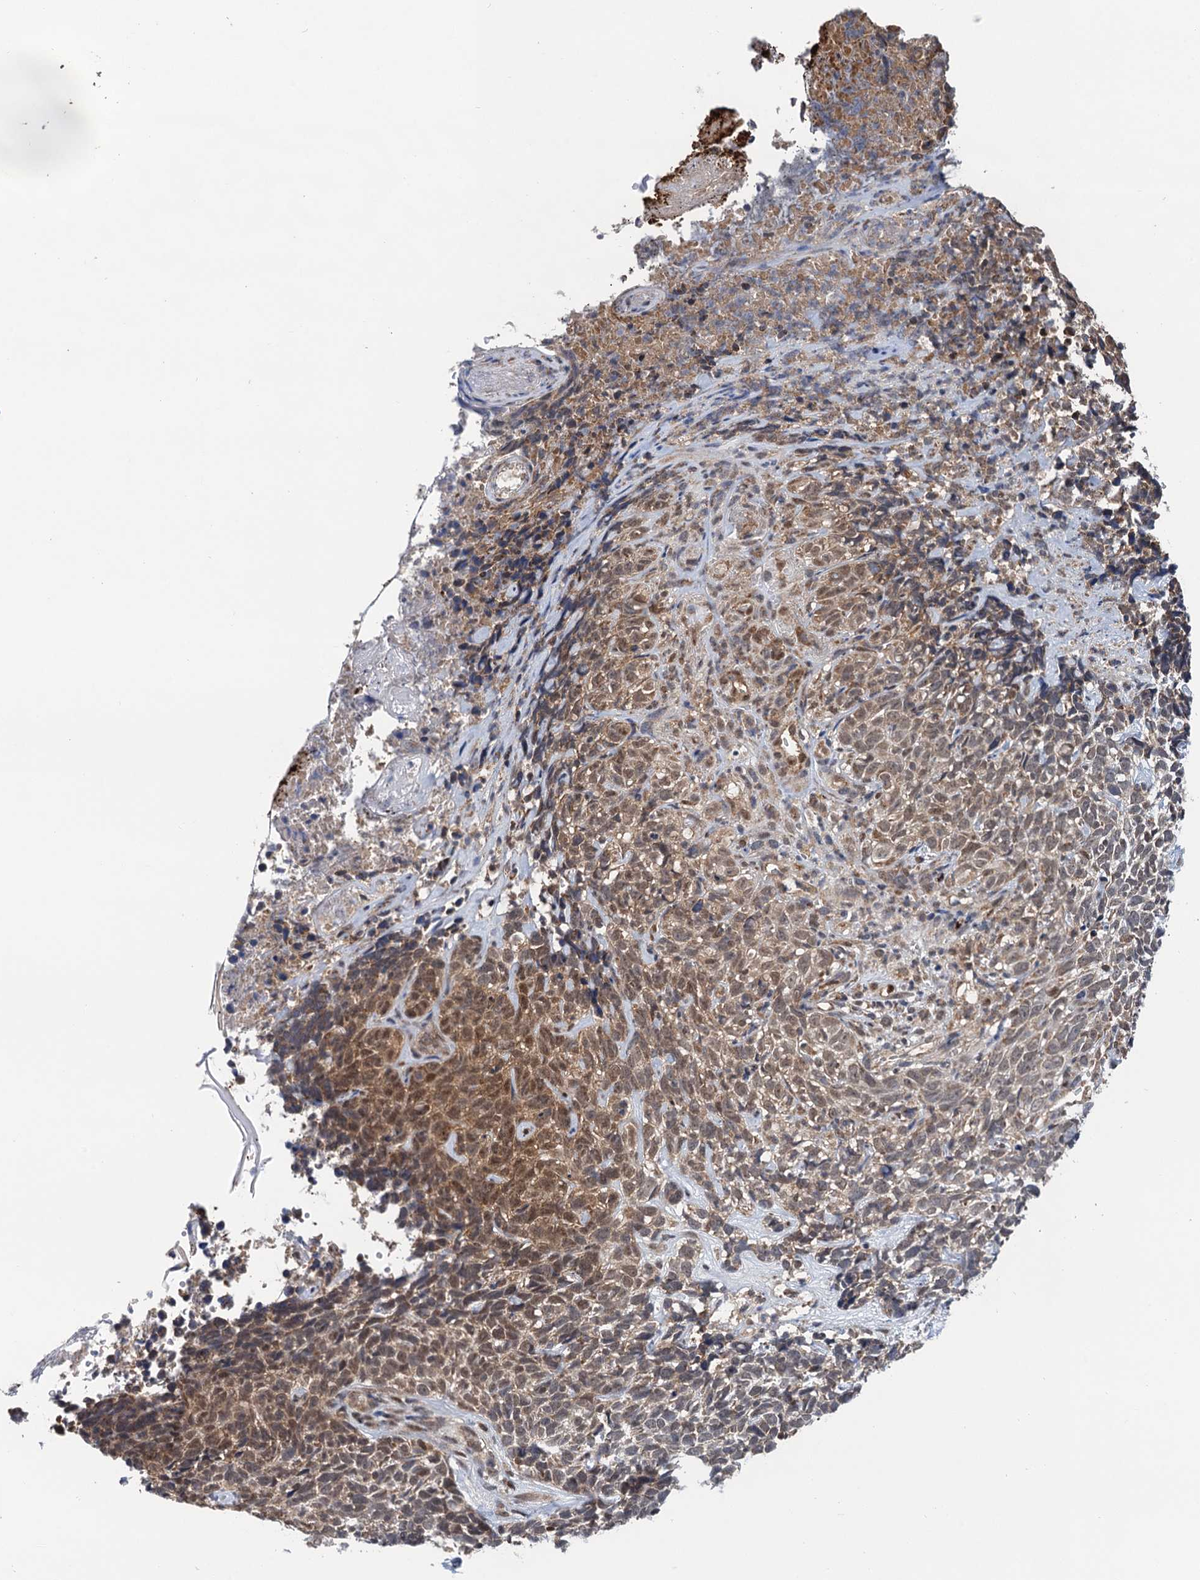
{"staining": {"intensity": "moderate", "quantity": "<25%", "location": "cytoplasmic/membranous"}, "tissue": "skin cancer", "cell_type": "Tumor cells", "image_type": "cancer", "snomed": [{"axis": "morphology", "description": "Basal cell carcinoma"}, {"axis": "topography", "description": "Skin"}], "caption": "DAB (3,3'-diaminobenzidine) immunohistochemical staining of human skin cancer (basal cell carcinoma) shows moderate cytoplasmic/membranous protein expression in about <25% of tumor cells.", "gene": "CMPK2", "patient": {"sex": "female", "age": 84}}